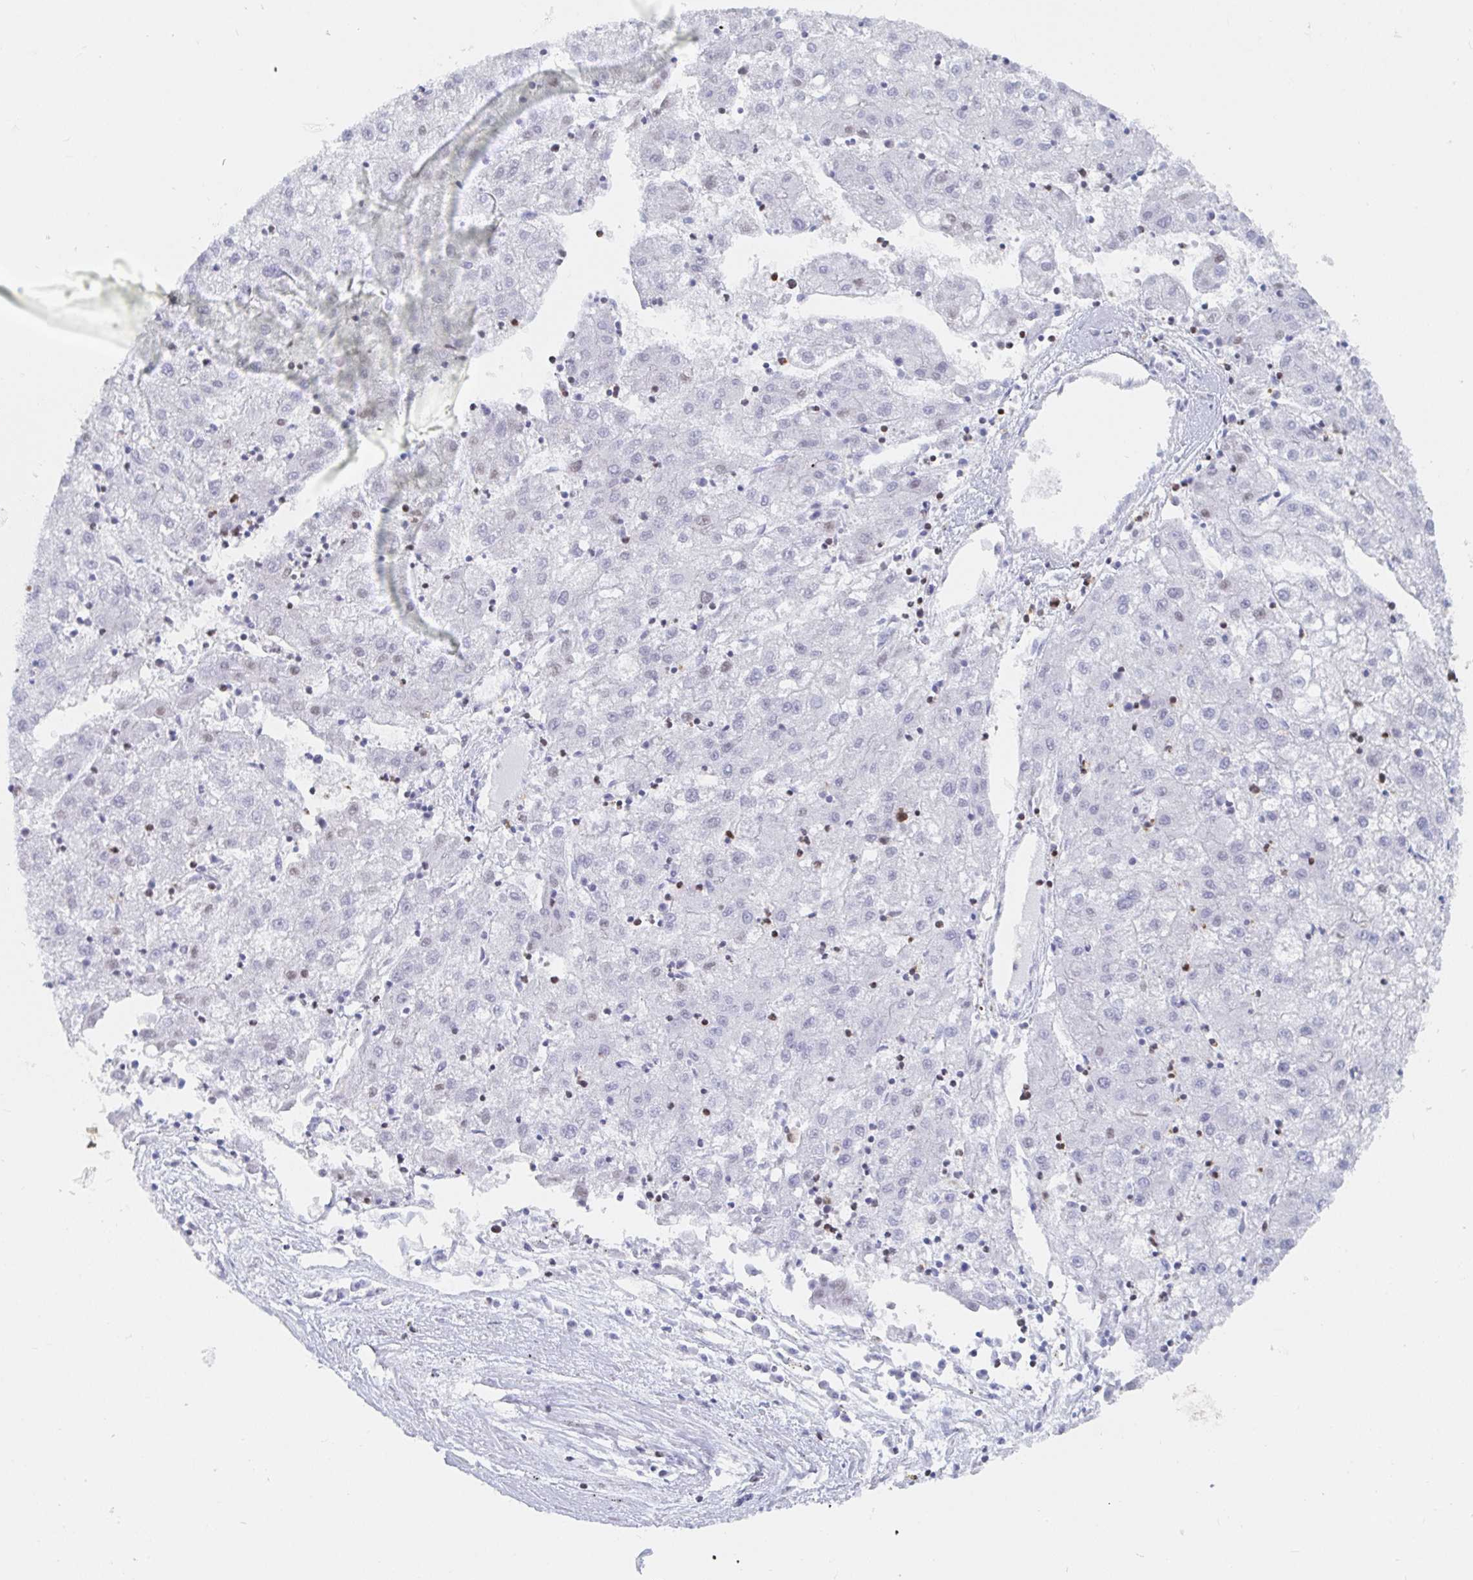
{"staining": {"intensity": "negative", "quantity": "none", "location": "none"}, "tissue": "liver cancer", "cell_type": "Tumor cells", "image_type": "cancer", "snomed": [{"axis": "morphology", "description": "Carcinoma, Hepatocellular, NOS"}, {"axis": "topography", "description": "Liver"}], "caption": "This is an IHC photomicrograph of human liver cancer. There is no positivity in tumor cells.", "gene": "EWSR1", "patient": {"sex": "male", "age": 72}}